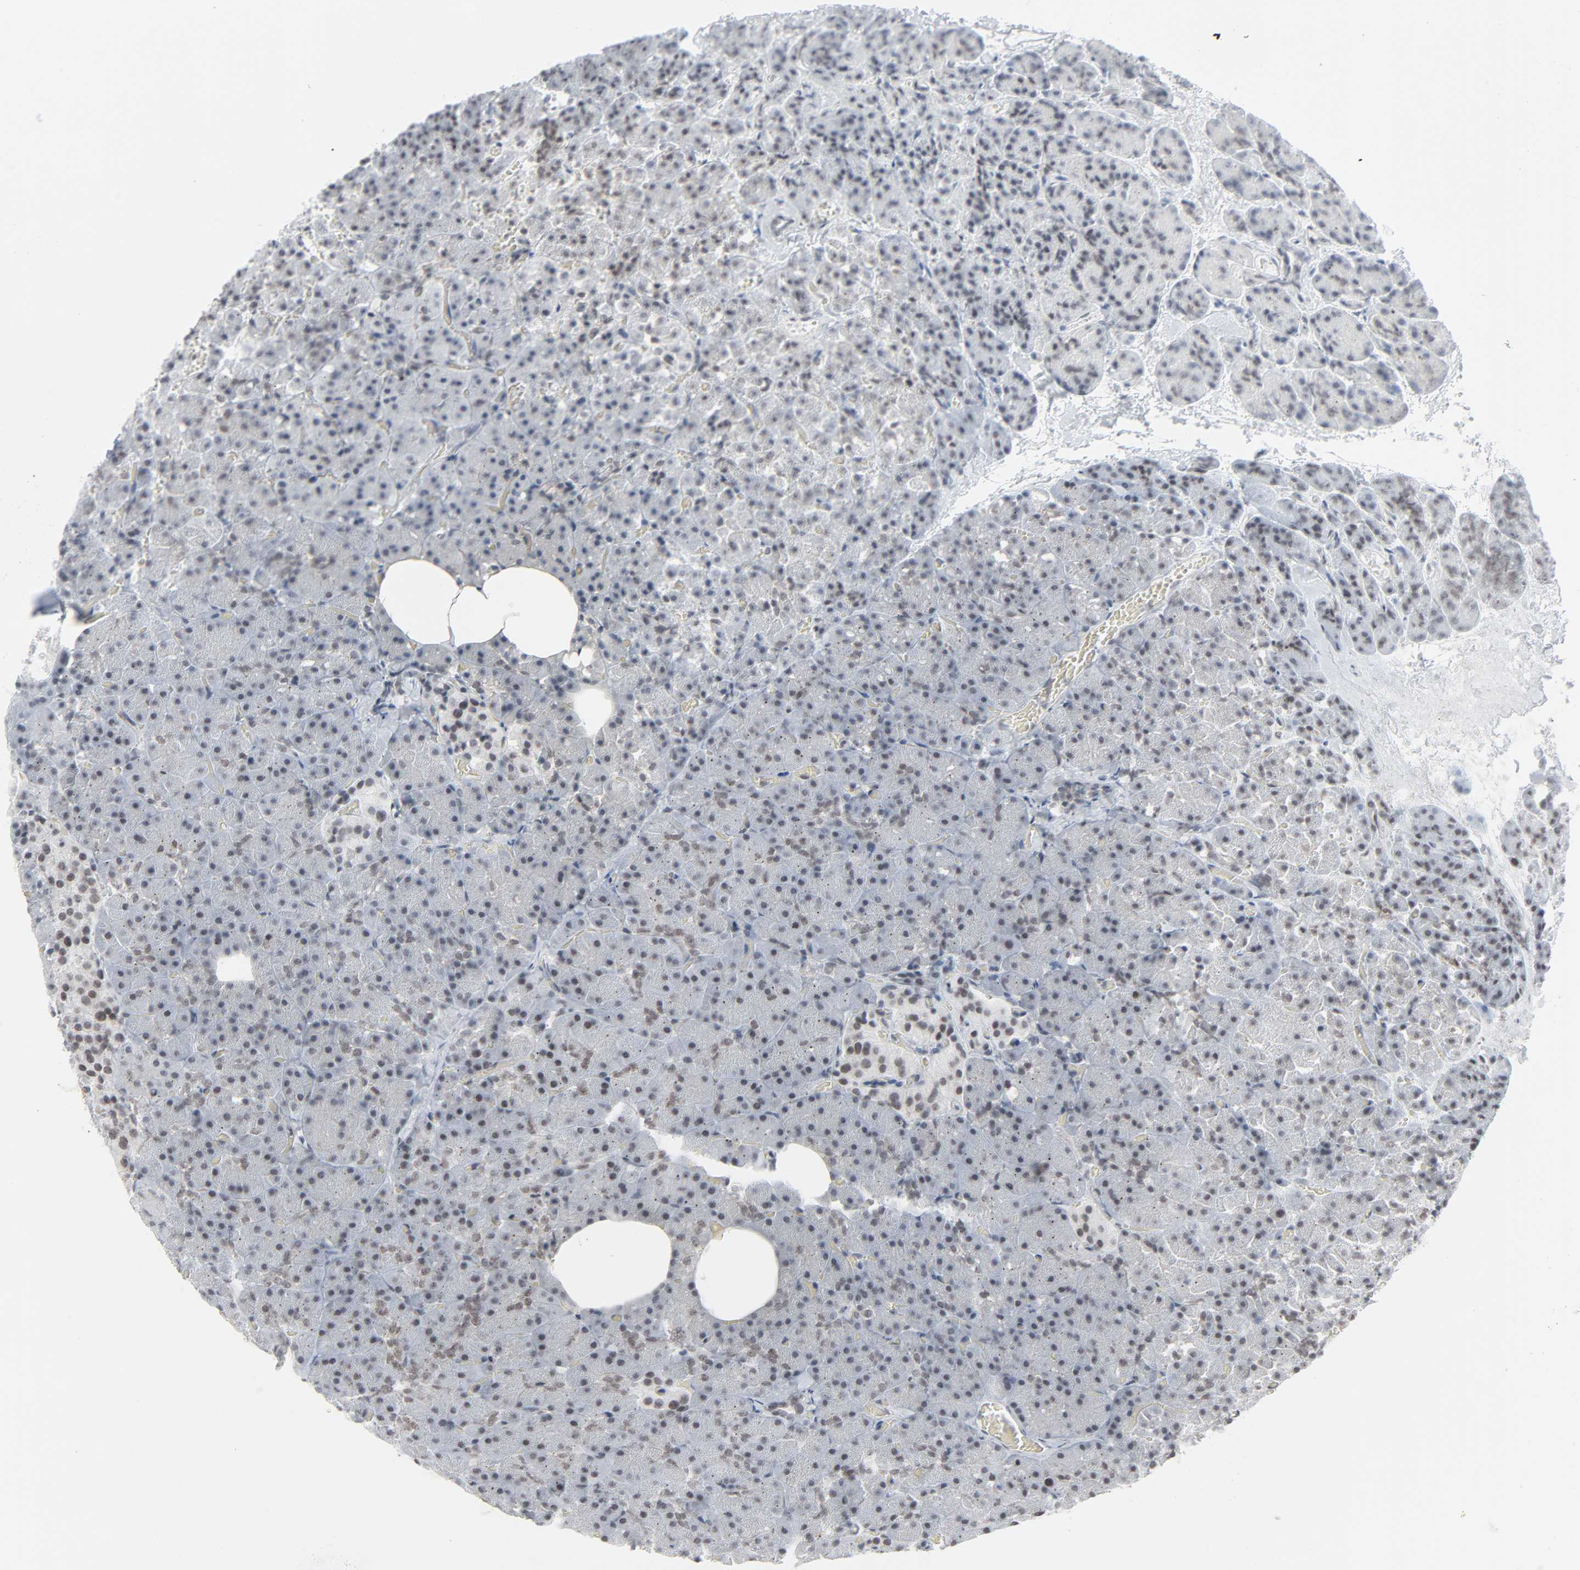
{"staining": {"intensity": "moderate", "quantity": ">75%", "location": "nuclear"}, "tissue": "carcinoid", "cell_type": "Tumor cells", "image_type": "cancer", "snomed": [{"axis": "morphology", "description": "Normal tissue, NOS"}, {"axis": "morphology", "description": "Carcinoid, malignant, NOS"}, {"axis": "topography", "description": "Pancreas"}], "caption": "This photomicrograph reveals immunohistochemistry (IHC) staining of carcinoid (malignant), with medium moderate nuclear staining in about >75% of tumor cells.", "gene": "FBXO28", "patient": {"sex": "female", "age": 35}}